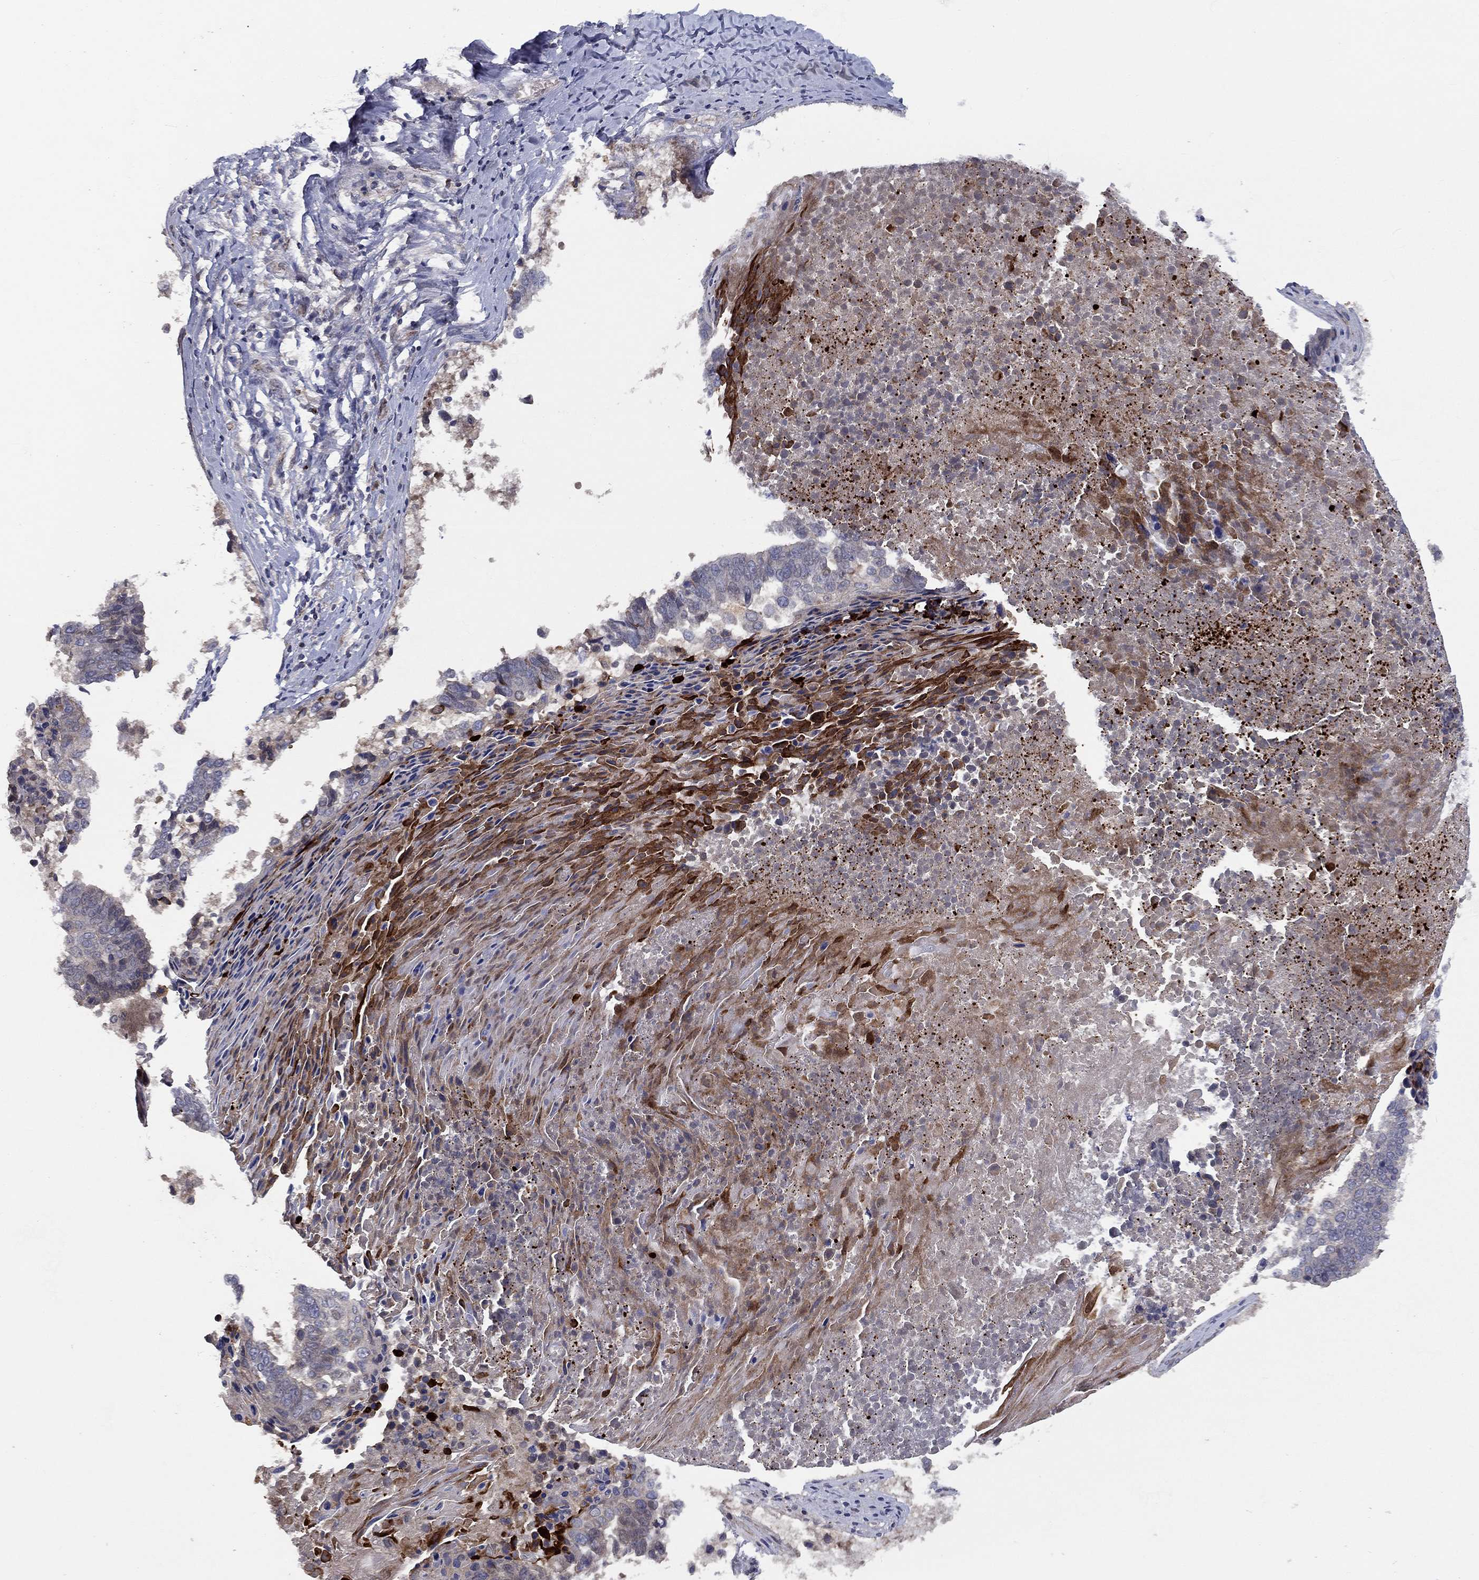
{"staining": {"intensity": "negative", "quantity": "none", "location": "none"}, "tissue": "lung cancer", "cell_type": "Tumor cells", "image_type": "cancer", "snomed": [{"axis": "morphology", "description": "Squamous cell carcinoma, NOS"}, {"axis": "topography", "description": "Lung"}], "caption": "There is no significant staining in tumor cells of lung squamous cell carcinoma. Brightfield microscopy of immunohistochemistry stained with DAB (brown) and hematoxylin (blue), captured at high magnification.", "gene": "CETN3", "patient": {"sex": "male", "age": 73}}